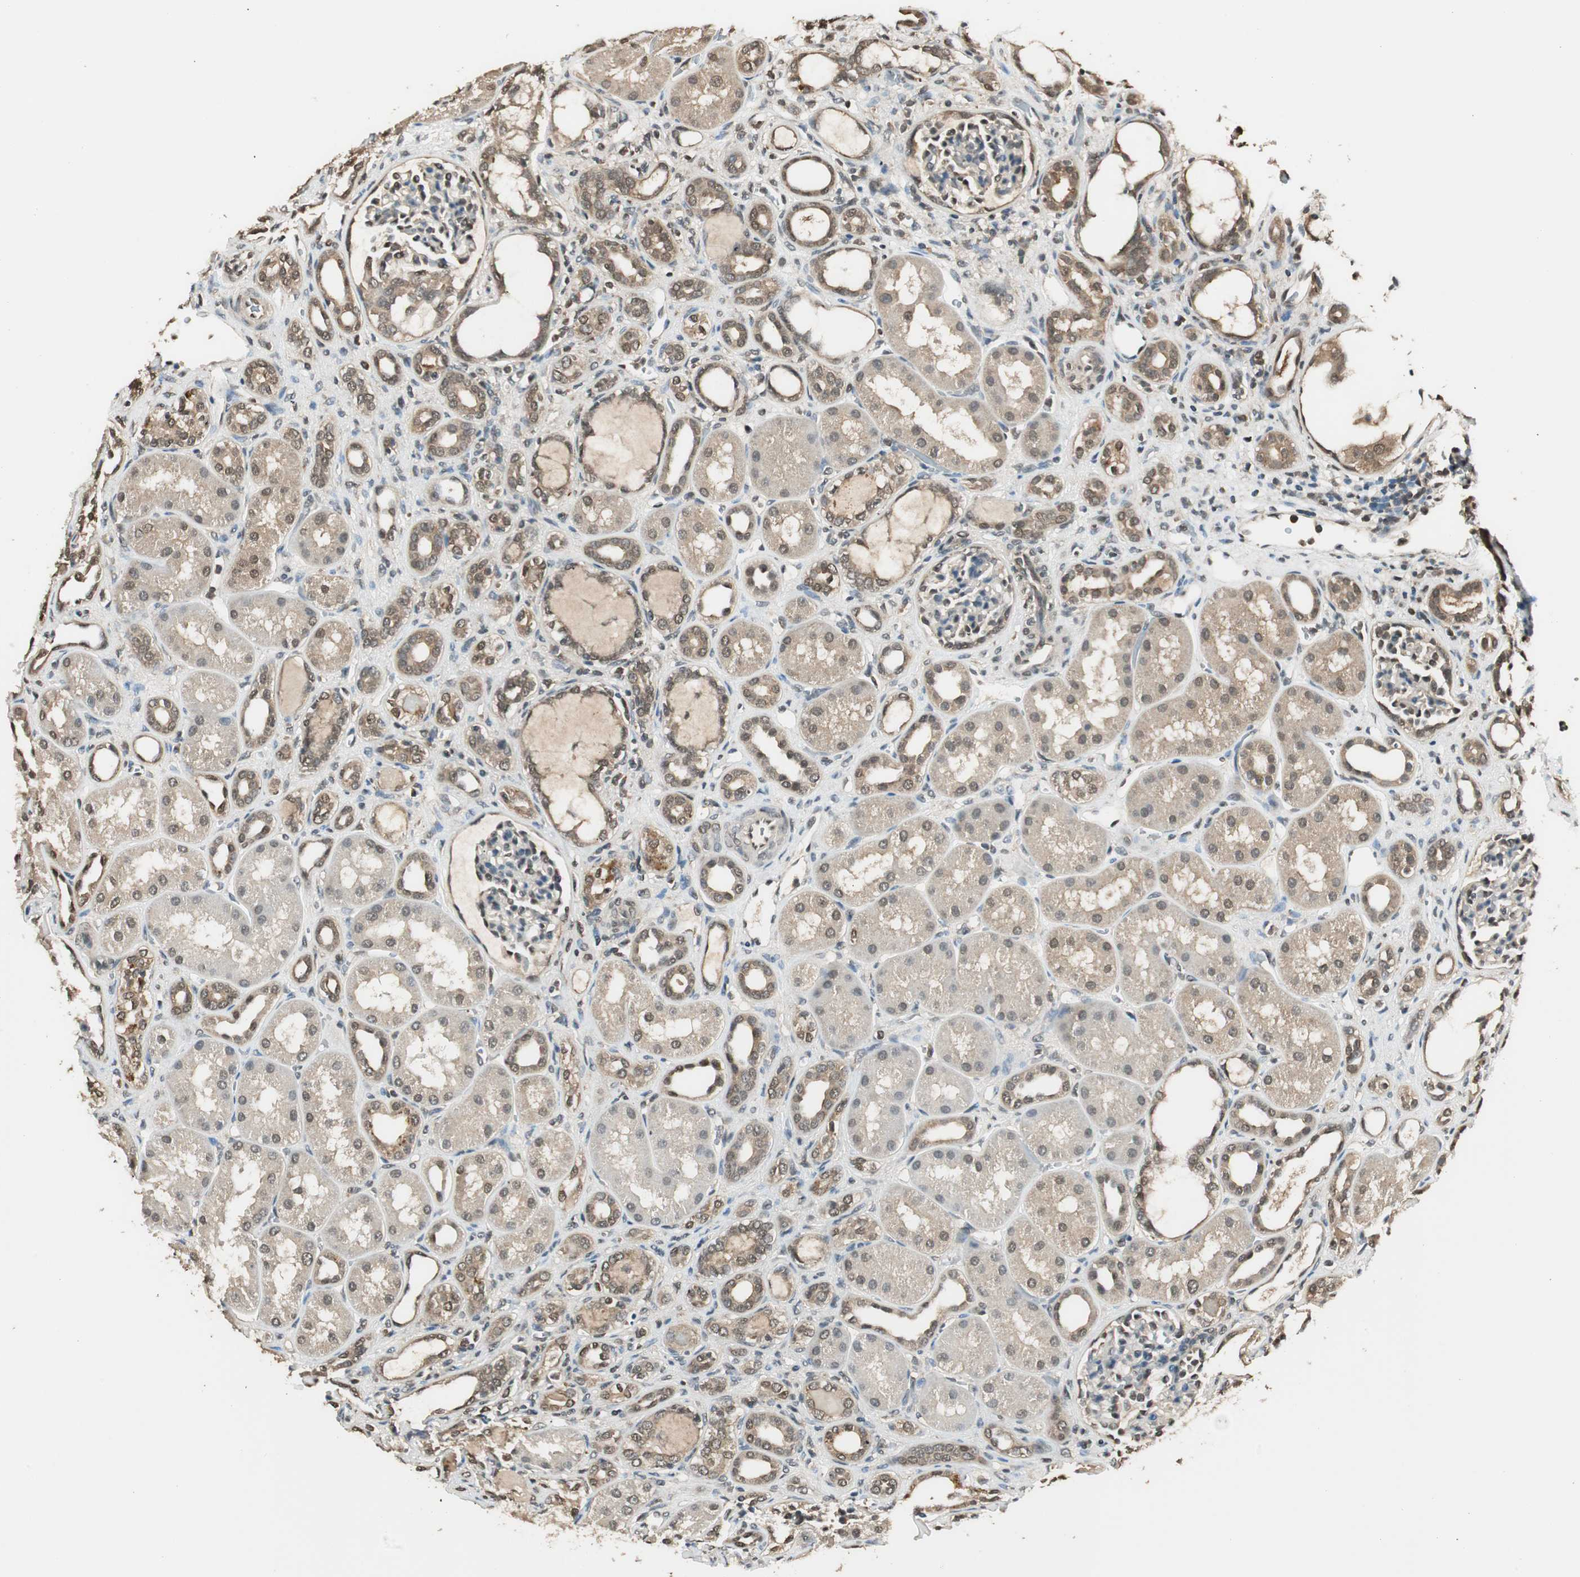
{"staining": {"intensity": "weak", "quantity": "<25%", "location": "nuclear"}, "tissue": "kidney", "cell_type": "Cells in glomeruli", "image_type": "normal", "snomed": [{"axis": "morphology", "description": "Normal tissue, NOS"}, {"axis": "topography", "description": "Kidney"}], "caption": "A histopathology image of kidney stained for a protein reveals no brown staining in cells in glomeruli.", "gene": "USP5", "patient": {"sex": "male", "age": 7}}